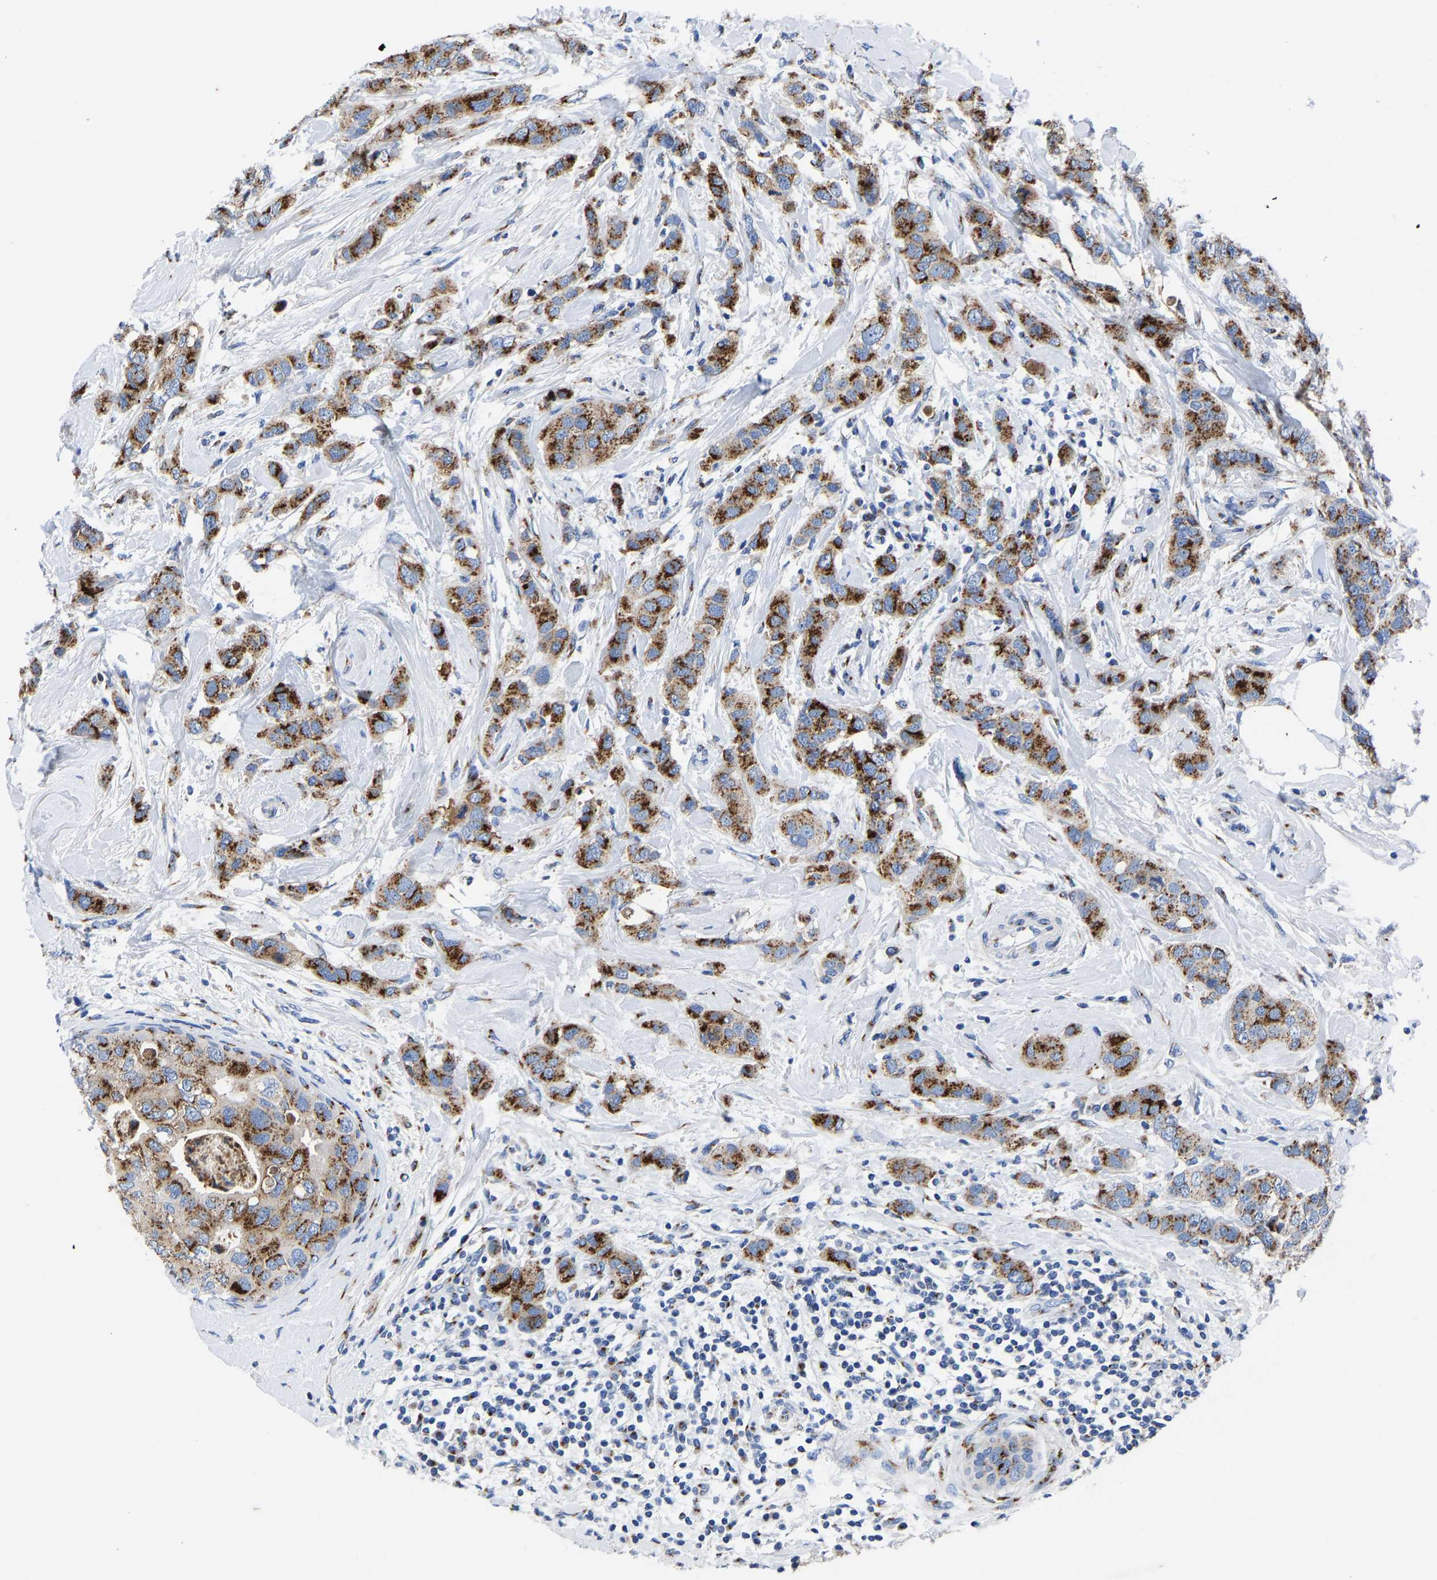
{"staining": {"intensity": "strong", "quantity": ">75%", "location": "cytoplasmic/membranous"}, "tissue": "breast cancer", "cell_type": "Tumor cells", "image_type": "cancer", "snomed": [{"axis": "morphology", "description": "Duct carcinoma"}, {"axis": "topography", "description": "Breast"}], "caption": "A high amount of strong cytoplasmic/membranous positivity is seen in approximately >75% of tumor cells in breast cancer (intraductal carcinoma) tissue. The protein is shown in brown color, while the nuclei are stained blue.", "gene": "TMEM87A", "patient": {"sex": "female", "age": 50}}